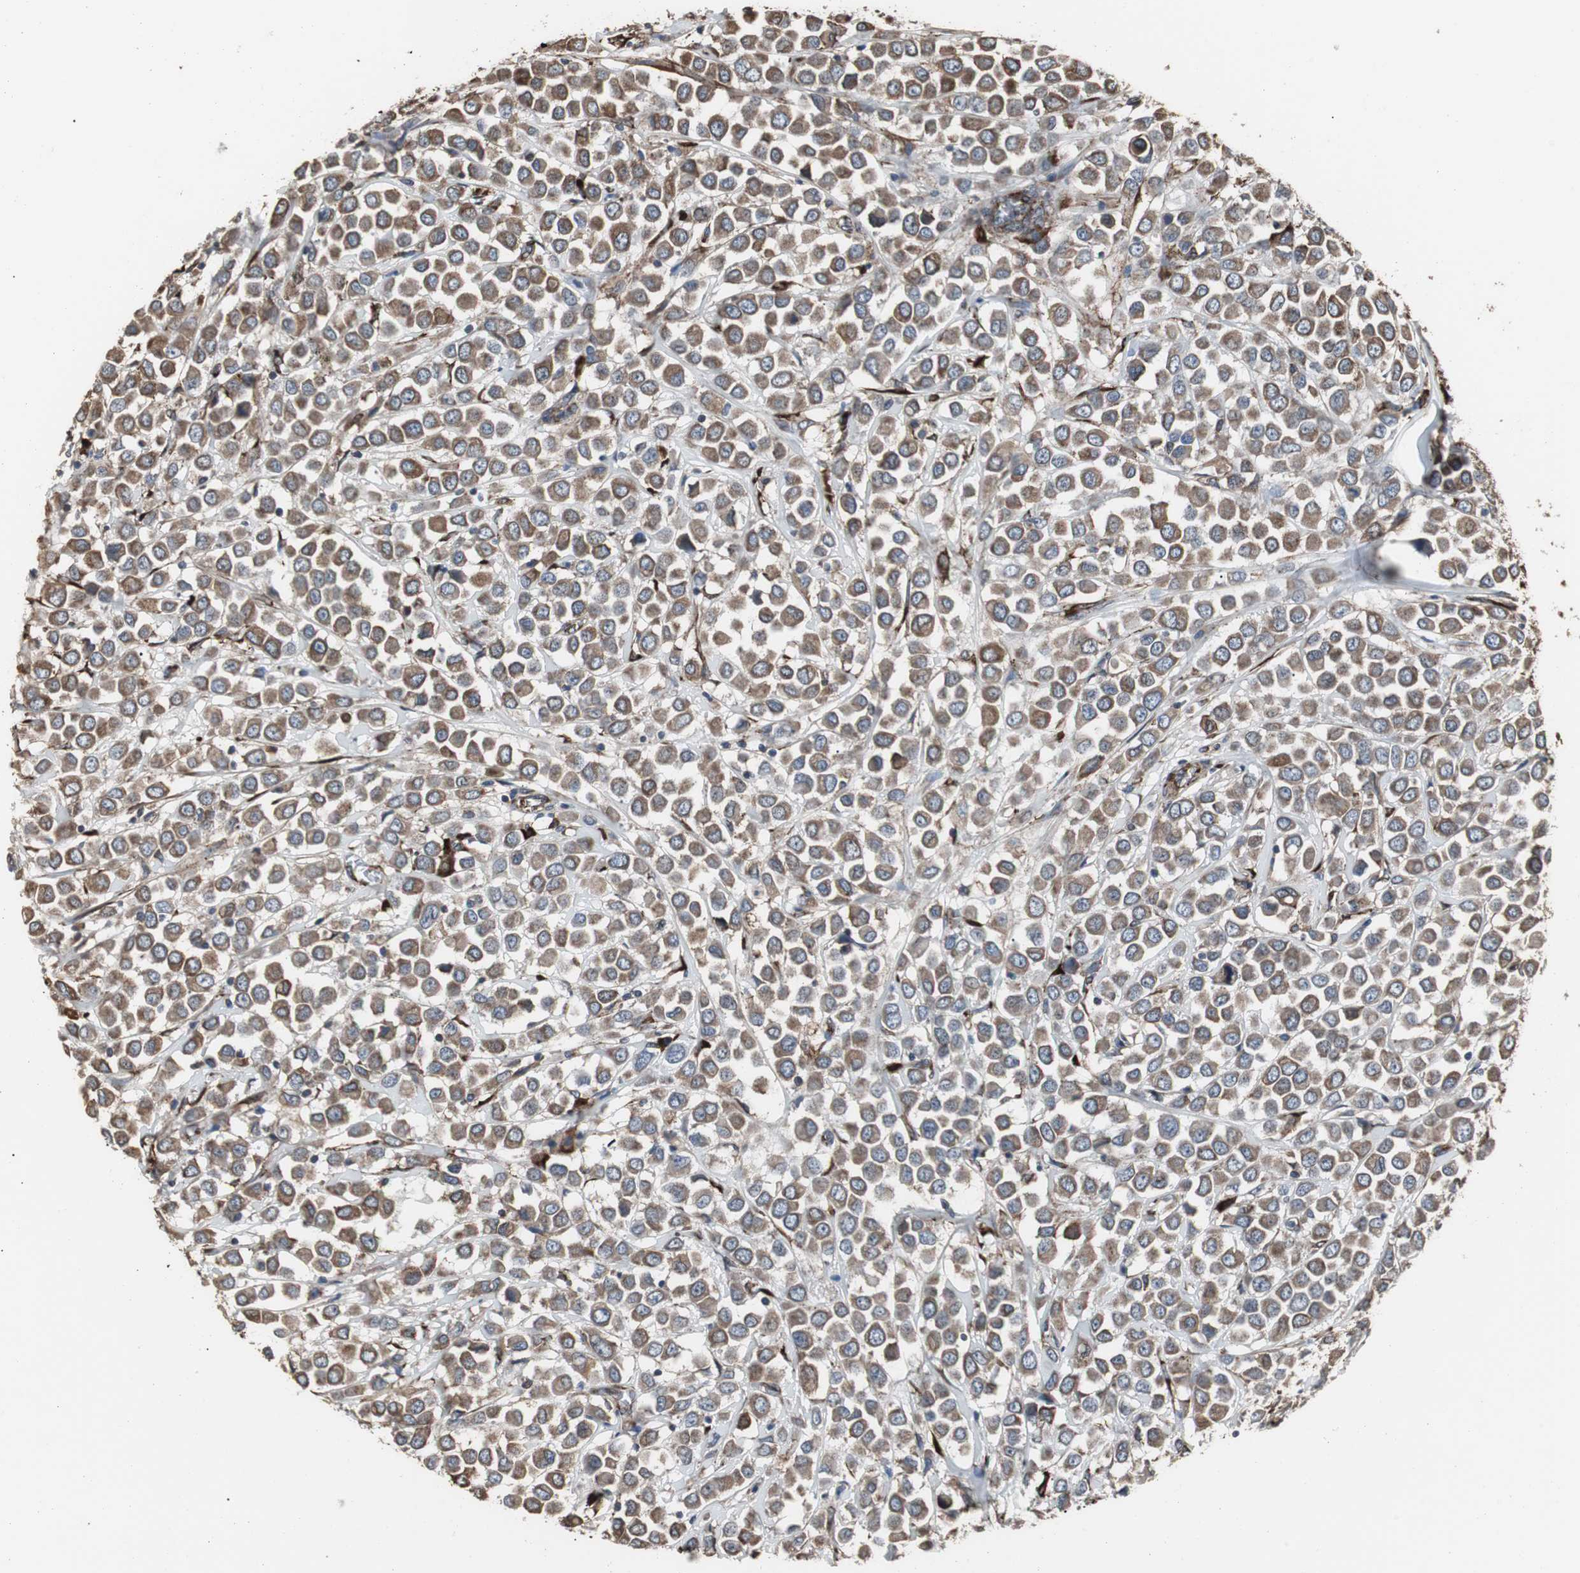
{"staining": {"intensity": "moderate", "quantity": ">75%", "location": "cytoplasmic/membranous"}, "tissue": "breast cancer", "cell_type": "Tumor cells", "image_type": "cancer", "snomed": [{"axis": "morphology", "description": "Duct carcinoma"}, {"axis": "topography", "description": "Breast"}], "caption": "Breast cancer was stained to show a protein in brown. There is medium levels of moderate cytoplasmic/membranous positivity in about >75% of tumor cells.", "gene": "CALU", "patient": {"sex": "female", "age": 61}}